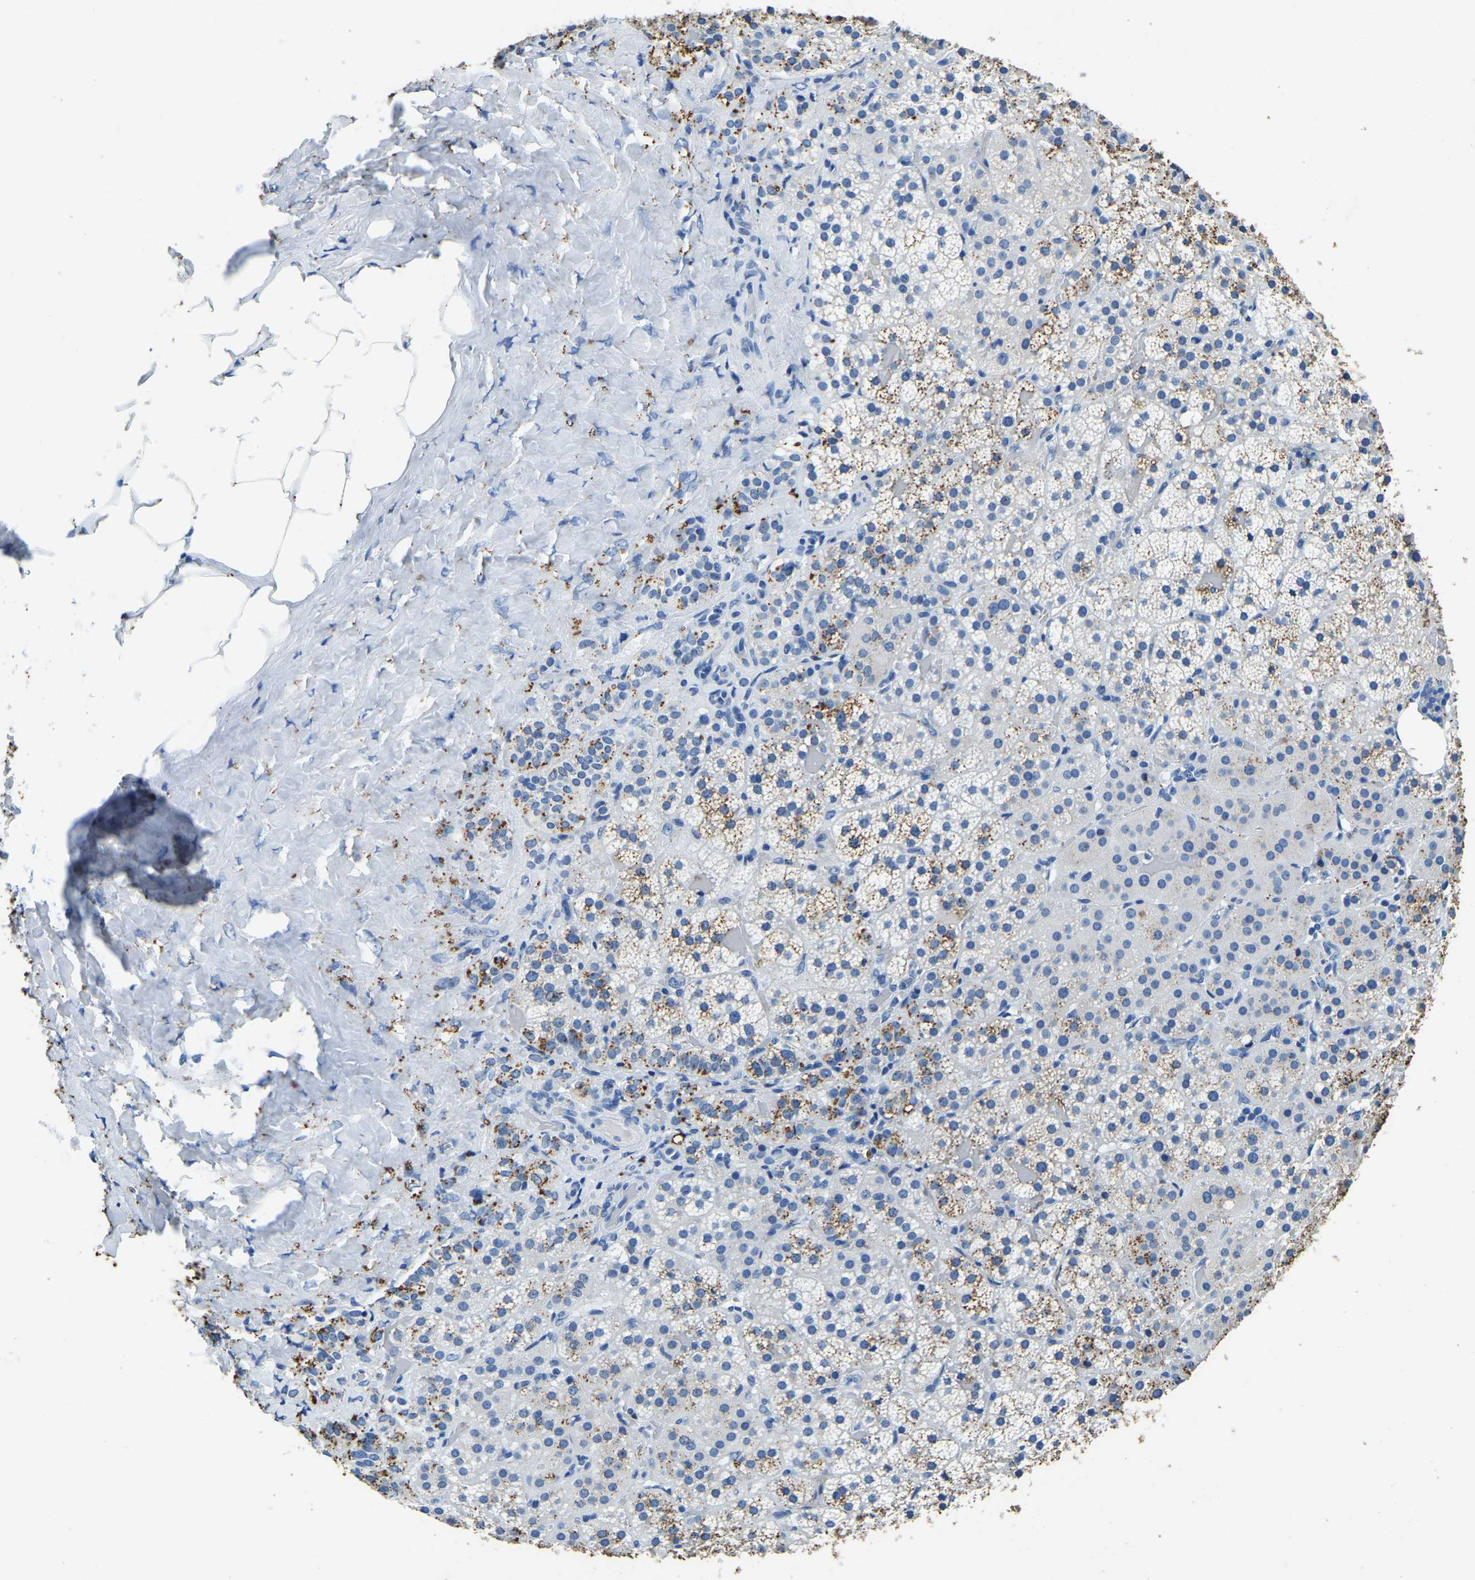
{"staining": {"intensity": "moderate", "quantity": "25%-75%", "location": "cytoplasmic/membranous"}, "tissue": "adrenal gland", "cell_type": "Glandular cells", "image_type": "normal", "snomed": [{"axis": "morphology", "description": "Normal tissue, NOS"}, {"axis": "topography", "description": "Adrenal gland"}], "caption": "Immunohistochemistry (IHC) histopathology image of benign adrenal gland stained for a protein (brown), which shows medium levels of moderate cytoplasmic/membranous expression in about 25%-75% of glandular cells.", "gene": "UBN2", "patient": {"sex": "female", "age": 59}}